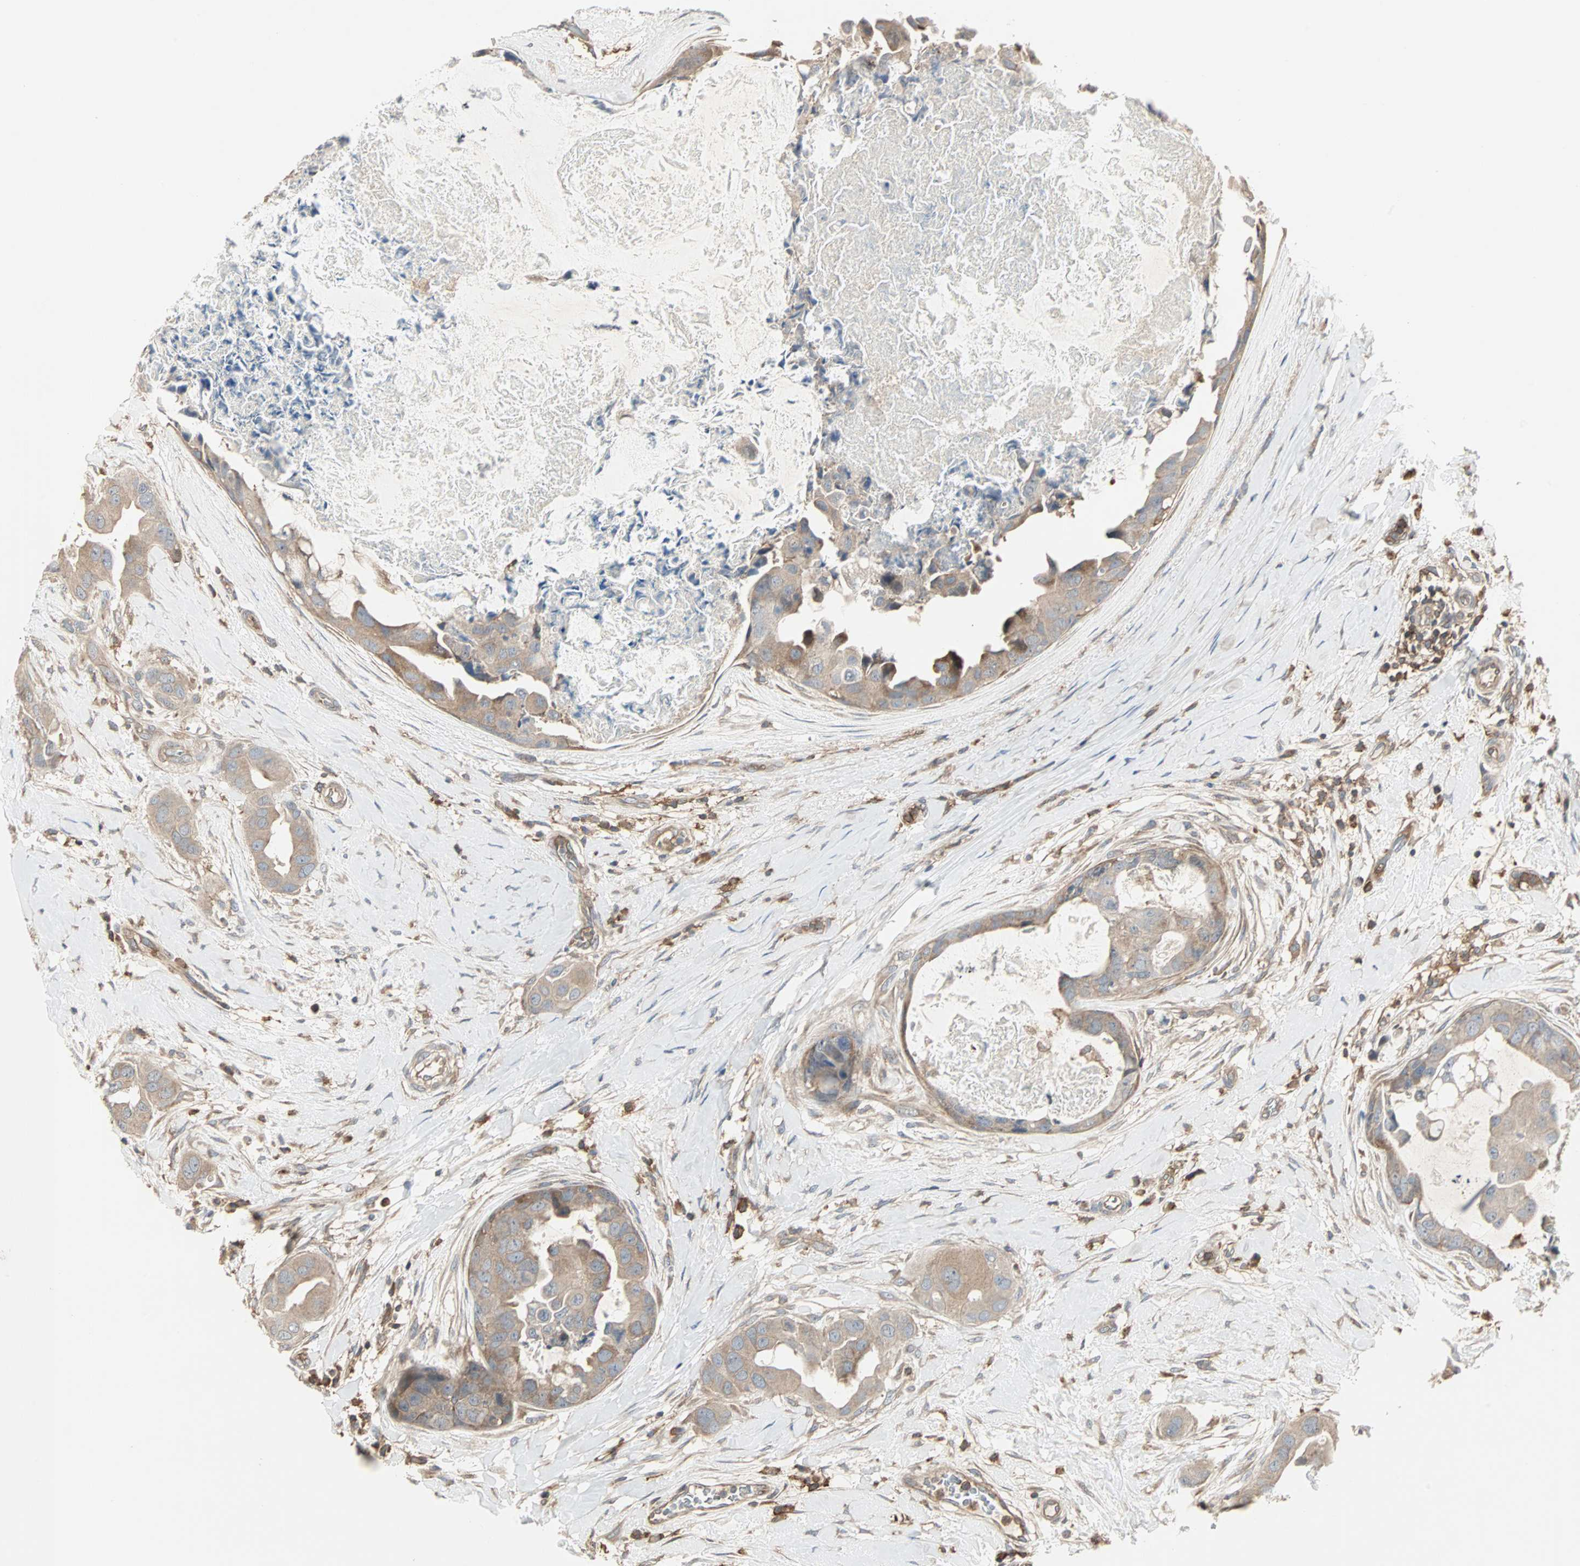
{"staining": {"intensity": "weak", "quantity": ">75%", "location": "cytoplasmic/membranous"}, "tissue": "breast cancer", "cell_type": "Tumor cells", "image_type": "cancer", "snomed": [{"axis": "morphology", "description": "Duct carcinoma"}, {"axis": "topography", "description": "Breast"}], "caption": "Immunohistochemistry (DAB (3,3'-diaminobenzidine)) staining of human breast invasive ductal carcinoma exhibits weak cytoplasmic/membranous protein positivity in approximately >75% of tumor cells.", "gene": "GNAI2", "patient": {"sex": "female", "age": 40}}